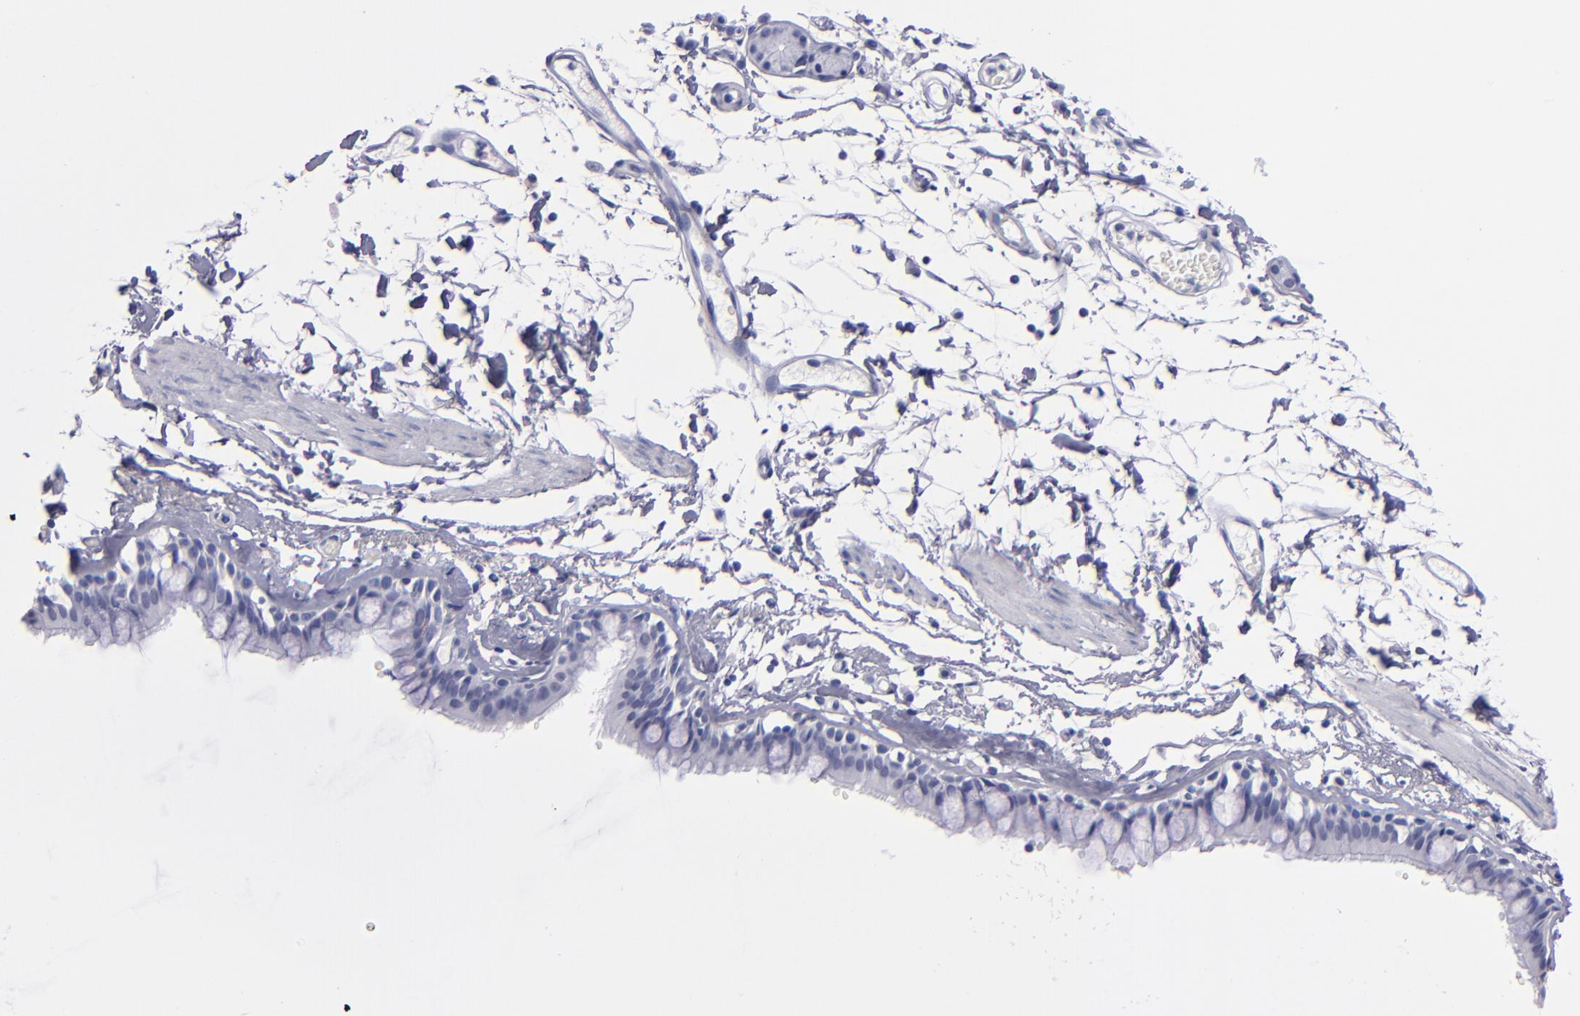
{"staining": {"intensity": "negative", "quantity": "none", "location": "none"}, "tissue": "bronchus", "cell_type": "Respiratory epithelial cells", "image_type": "normal", "snomed": [{"axis": "morphology", "description": "Normal tissue, NOS"}, {"axis": "topography", "description": "Bronchus"}, {"axis": "topography", "description": "Lung"}], "caption": "Histopathology image shows no significant protein staining in respiratory epithelial cells of normal bronchus. (Stains: DAB immunohistochemistry (IHC) with hematoxylin counter stain, Microscopy: brightfield microscopy at high magnification).", "gene": "HNF1B", "patient": {"sex": "female", "age": 56}}